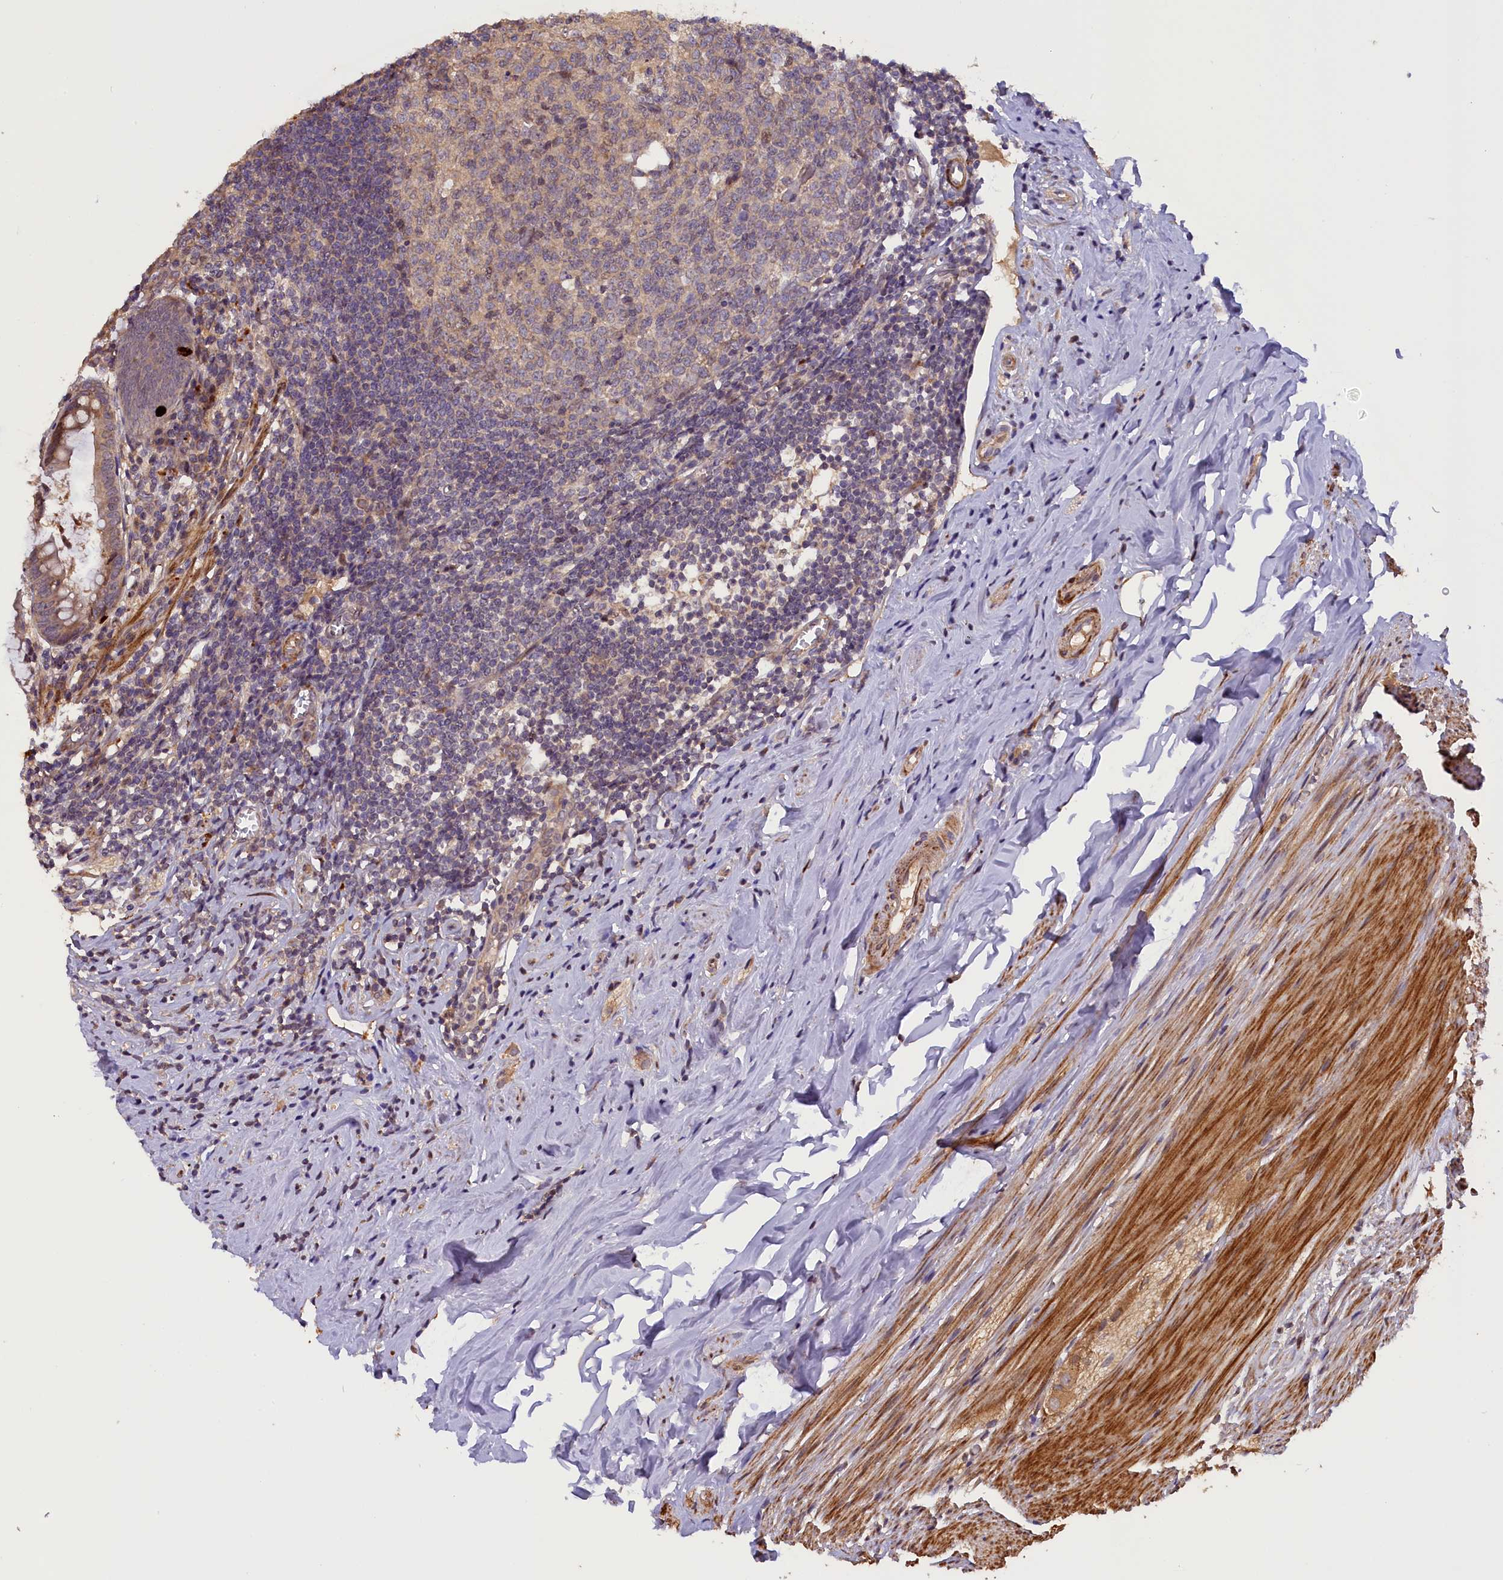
{"staining": {"intensity": "weak", "quantity": ">75%", "location": "cytoplasmic/membranous"}, "tissue": "appendix", "cell_type": "Glandular cells", "image_type": "normal", "snomed": [{"axis": "morphology", "description": "Normal tissue, NOS"}, {"axis": "topography", "description": "Appendix"}], "caption": "Approximately >75% of glandular cells in benign human appendix reveal weak cytoplasmic/membranous protein staining as visualized by brown immunohistochemical staining.", "gene": "DNAJB9", "patient": {"sex": "female", "age": 51}}